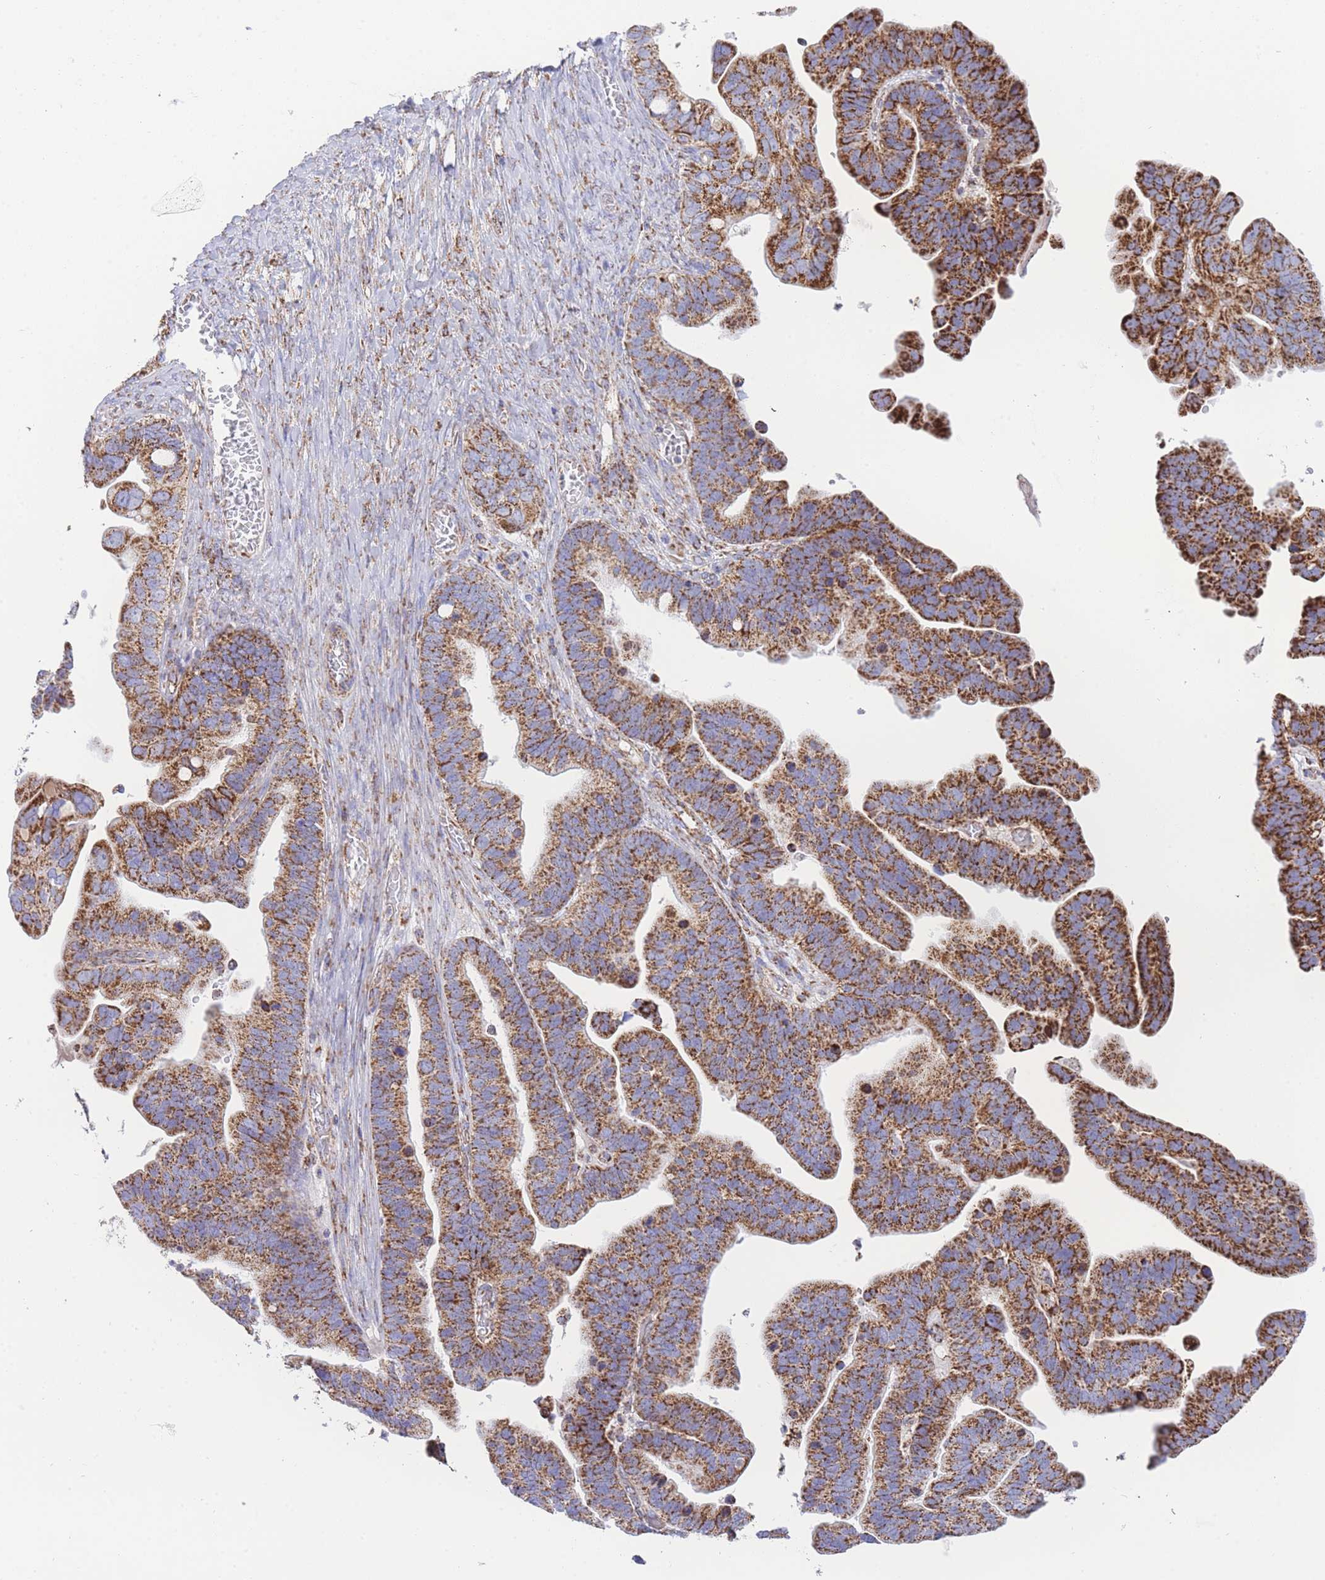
{"staining": {"intensity": "strong", "quantity": ">75%", "location": "cytoplasmic/membranous"}, "tissue": "ovarian cancer", "cell_type": "Tumor cells", "image_type": "cancer", "snomed": [{"axis": "morphology", "description": "Cystadenocarcinoma, serous, NOS"}, {"axis": "topography", "description": "Ovary"}], "caption": "IHC micrograph of serous cystadenocarcinoma (ovarian) stained for a protein (brown), which displays high levels of strong cytoplasmic/membranous expression in approximately >75% of tumor cells.", "gene": "GSTM1", "patient": {"sex": "female", "age": 56}}